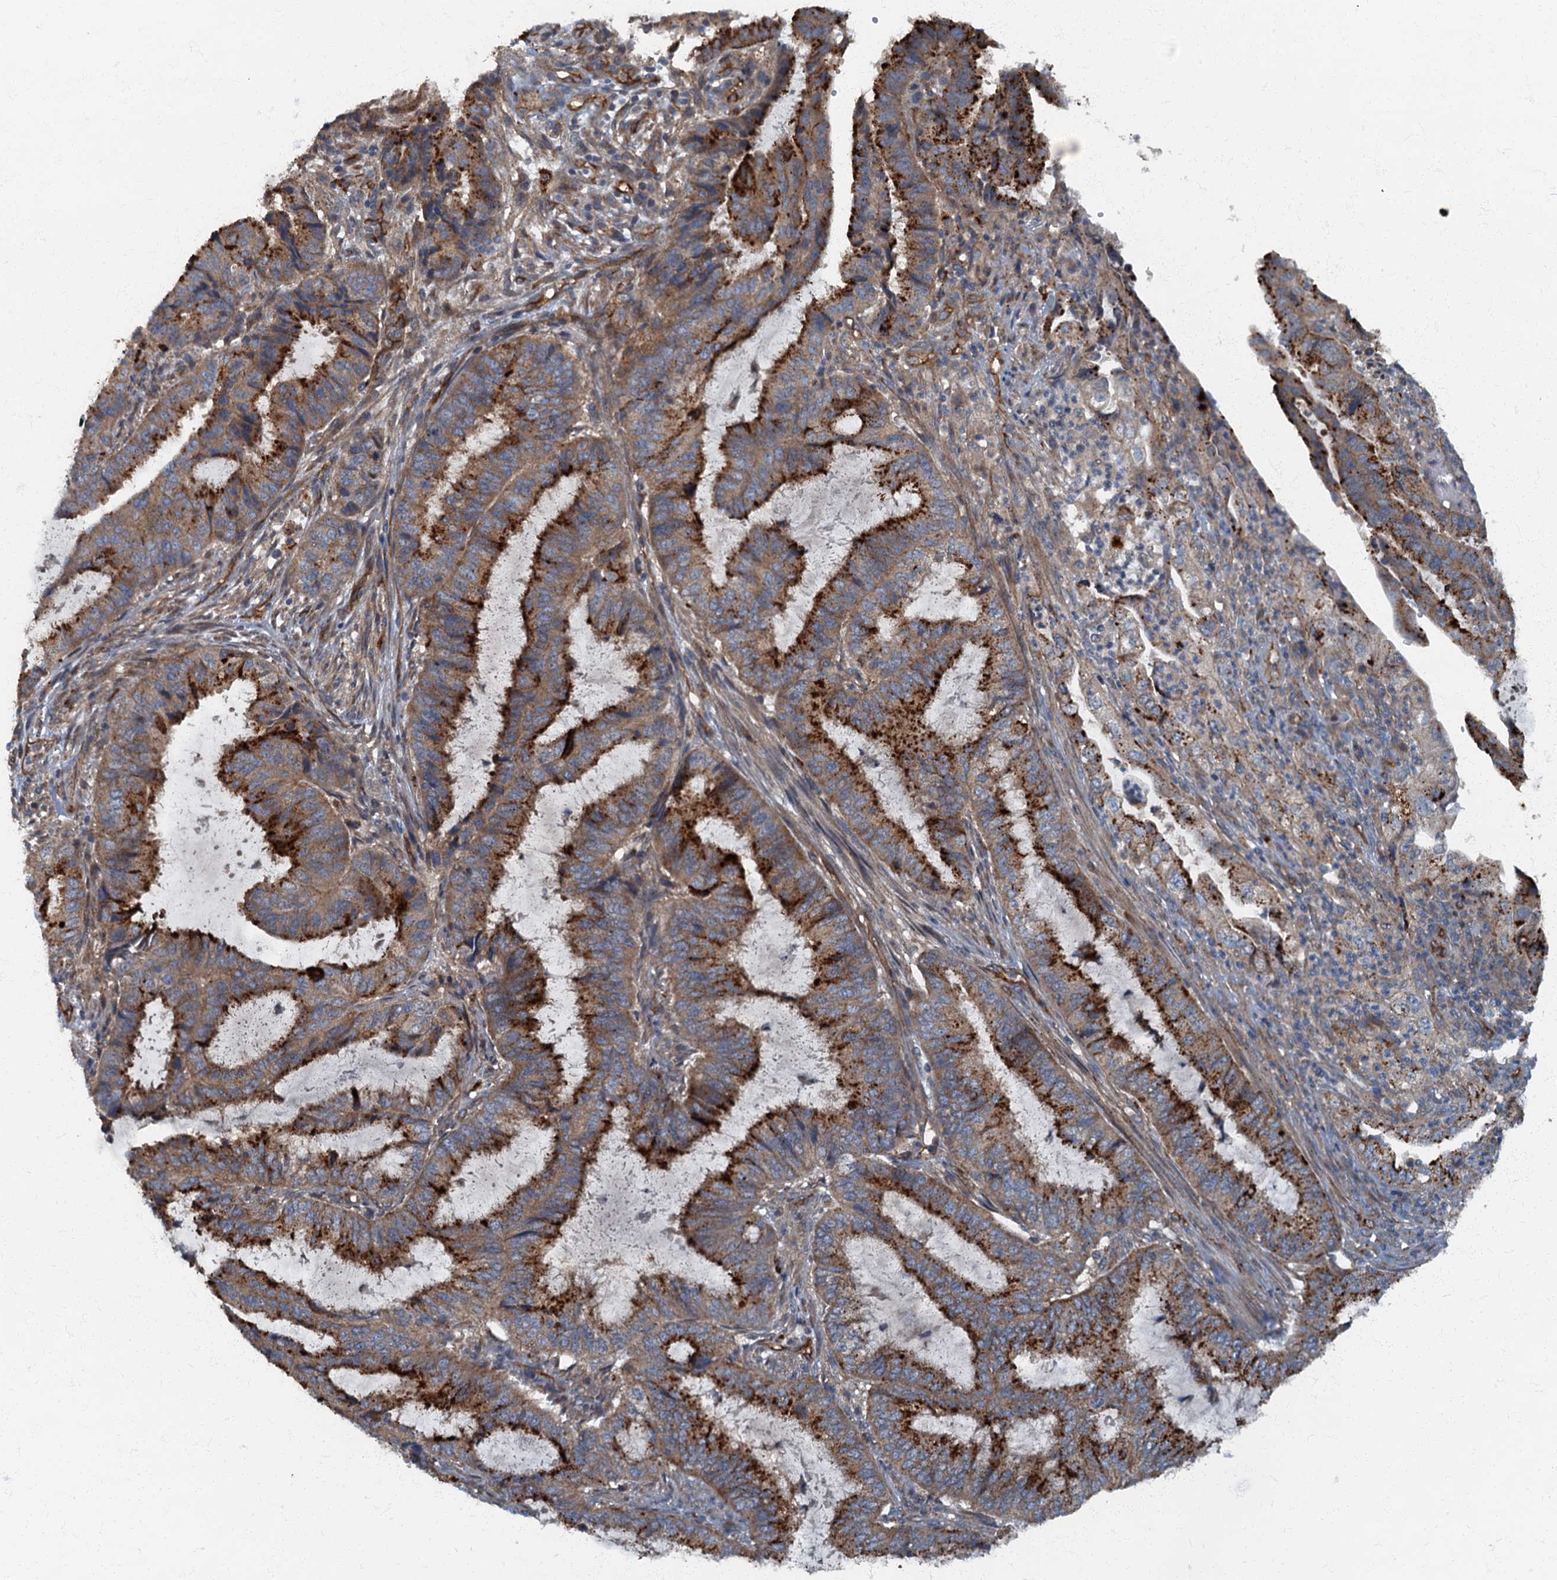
{"staining": {"intensity": "strong", "quantity": ">75%", "location": "cytoplasmic/membranous"}, "tissue": "endometrial cancer", "cell_type": "Tumor cells", "image_type": "cancer", "snomed": [{"axis": "morphology", "description": "Adenocarcinoma, NOS"}, {"axis": "topography", "description": "Endometrium"}], "caption": "A brown stain shows strong cytoplasmic/membranous positivity of a protein in endometrial adenocarcinoma tumor cells.", "gene": "ARL11", "patient": {"sex": "female", "age": 51}}